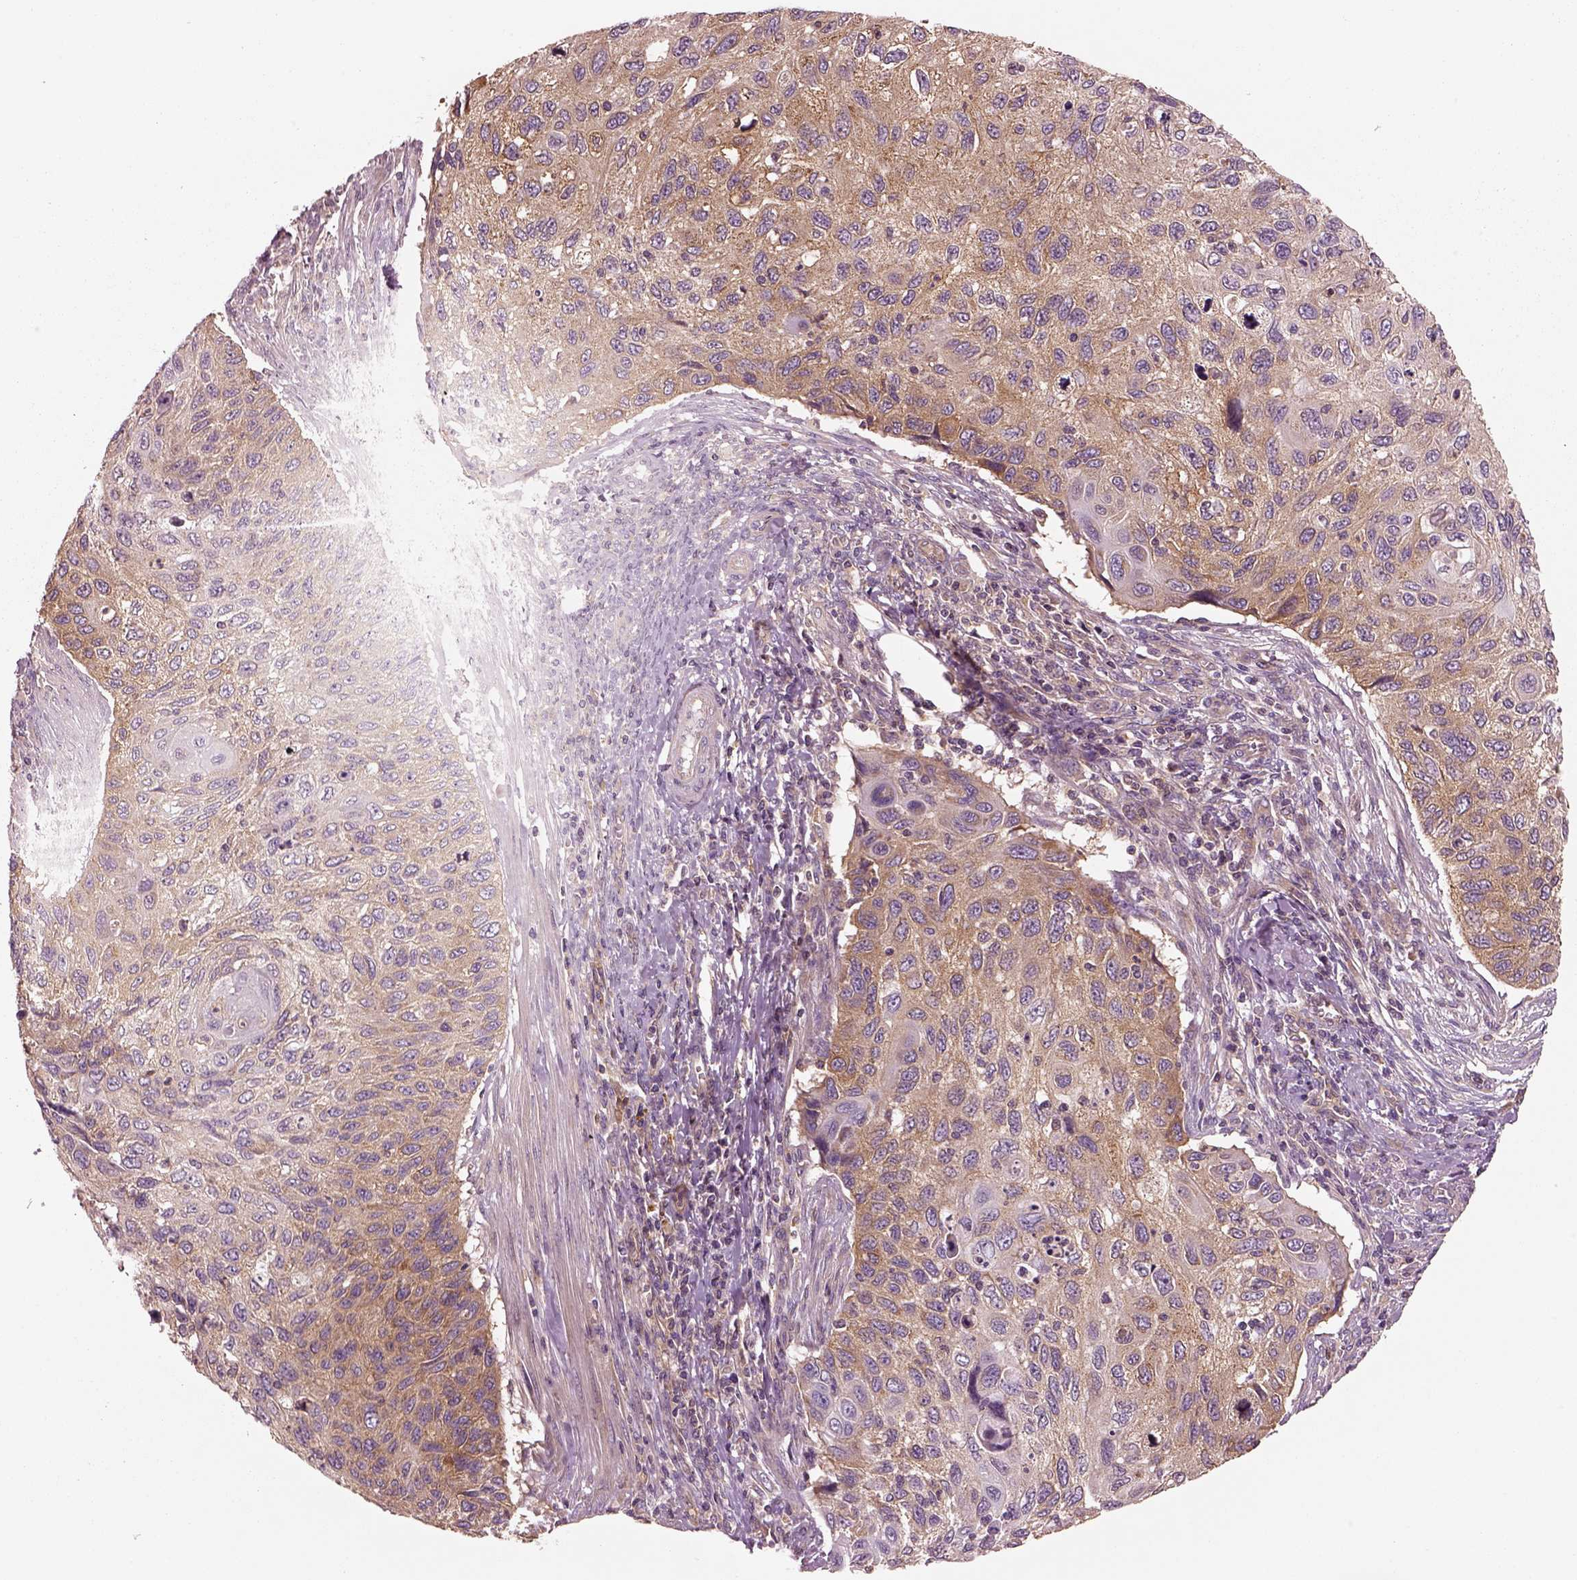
{"staining": {"intensity": "weak", "quantity": "25%-75%", "location": "cytoplasmic/membranous"}, "tissue": "cervical cancer", "cell_type": "Tumor cells", "image_type": "cancer", "snomed": [{"axis": "morphology", "description": "Squamous cell carcinoma, NOS"}, {"axis": "topography", "description": "Cervix"}], "caption": "Immunohistochemistry (IHC) (DAB (3,3'-diaminobenzidine)) staining of cervical cancer (squamous cell carcinoma) exhibits weak cytoplasmic/membranous protein expression in about 25%-75% of tumor cells.", "gene": "CAD", "patient": {"sex": "female", "age": 70}}